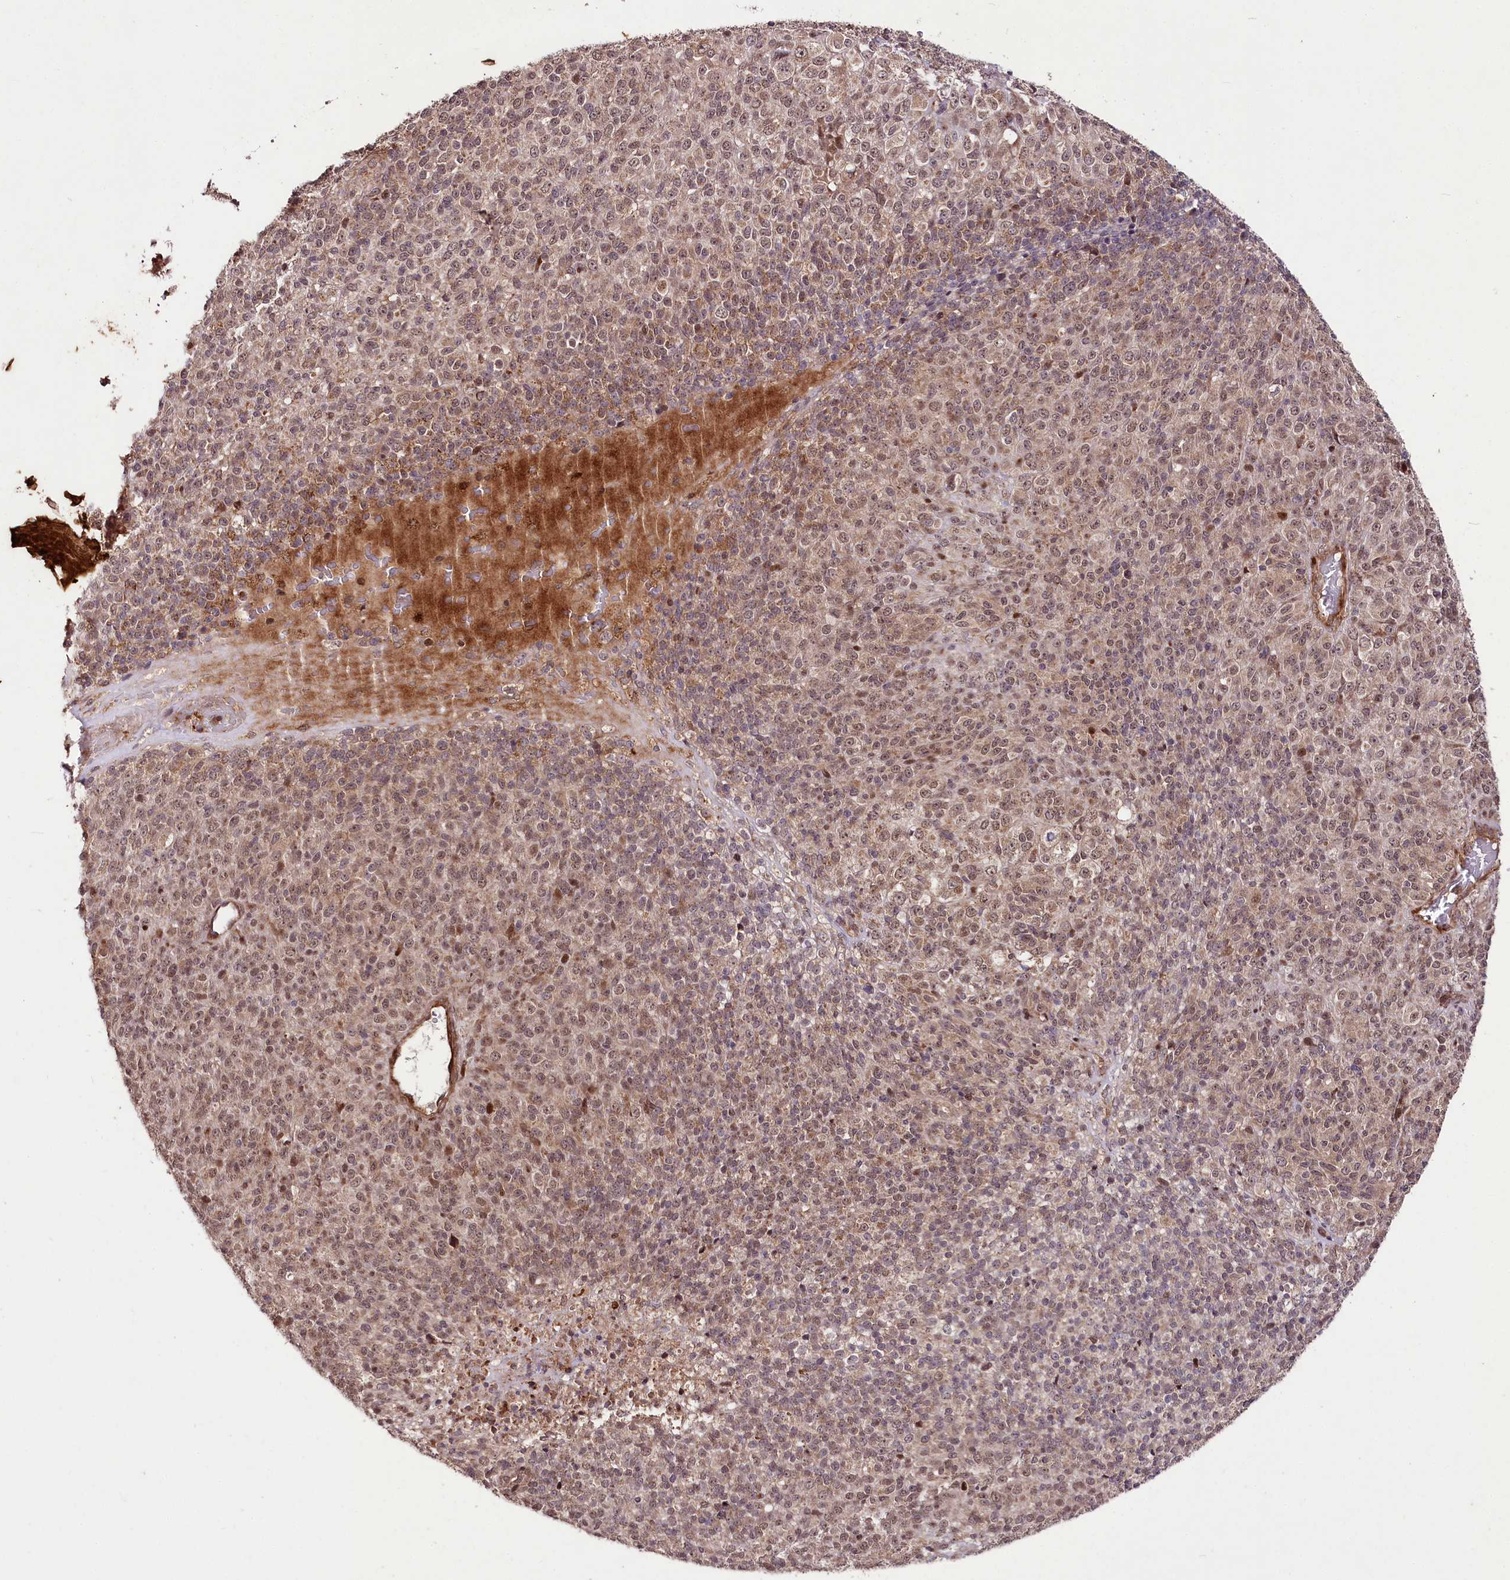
{"staining": {"intensity": "moderate", "quantity": "25%-75%", "location": "cytoplasmic/membranous,nuclear"}, "tissue": "melanoma", "cell_type": "Tumor cells", "image_type": "cancer", "snomed": [{"axis": "morphology", "description": "Malignant melanoma, Metastatic site"}, {"axis": "topography", "description": "Brain"}], "caption": "An immunohistochemistry image of tumor tissue is shown. Protein staining in brown labels moderate cytoplasmic/membranous and nuclear positivity in malignant melanoma (metastatic site) within tumor cells.", "gene": "PHLDB1", "patient": {"sex": "female", "age": 56}}